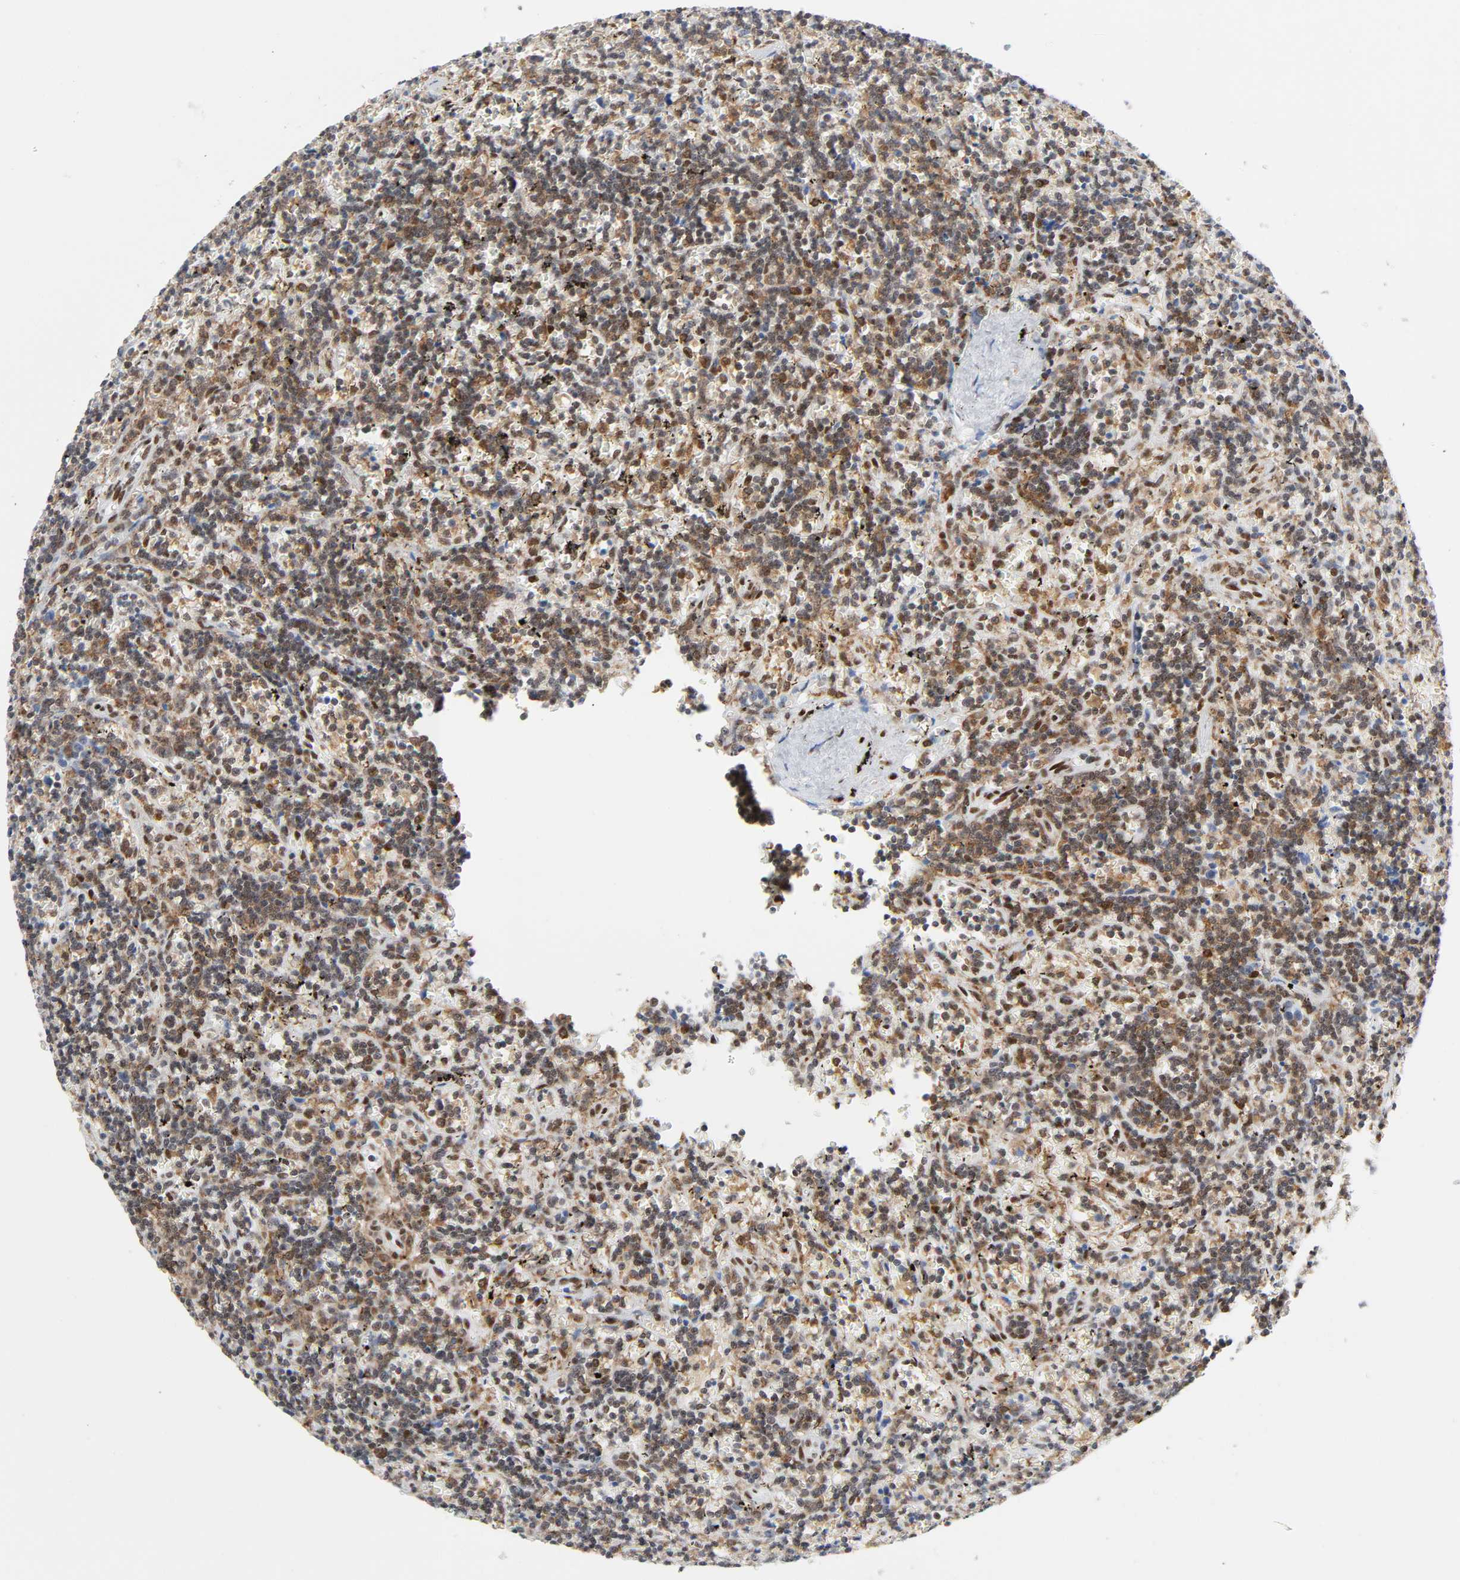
{"staining": {"intensity": "moderate", "quantity": ">75%", "location": "cytoplasmic/membranous,nuclear"}, "tissue": "lymphoma", "cell_type": "Tumor cells", "image_type": "cancer", "snomed": [{"axis": "morphology", "description": "Malignant lymphoma, non-Hodgkin's type, Low grade"}, {"axis": "topography", "description": "Spleen"}], "caption": "This photomicrograph reveals malignant lymphoma, non-Hodgkin's type (low-grade) stained with IHC to label a protein in brown. The cytoplasmic/membranous and nuclear of tumor cells show moderate positivity for the protein. Nuclei are counter-stained blue.", "gene": "WAS", "patient": {"sex": "male", "age": 60}}